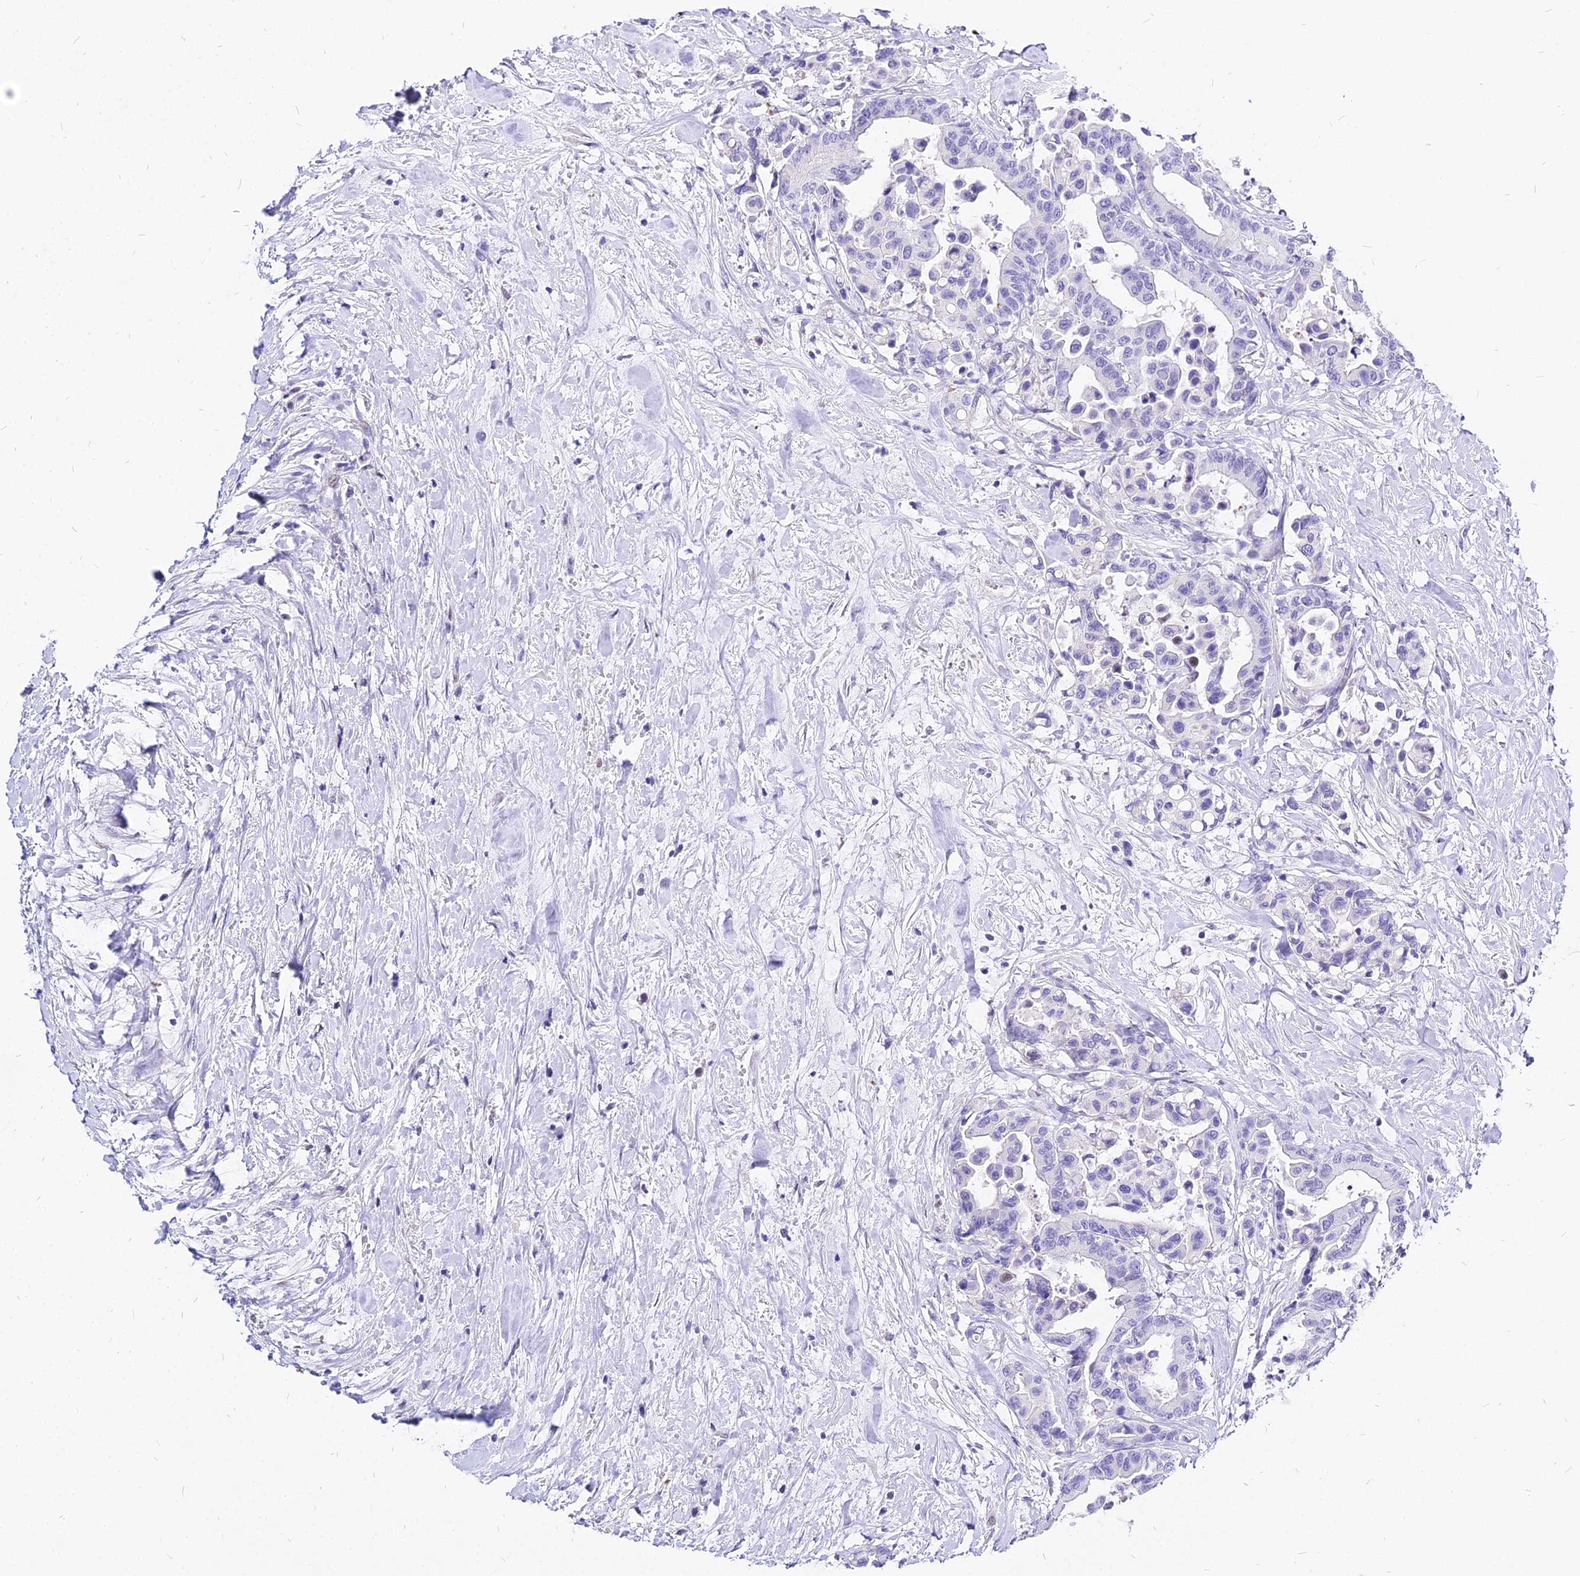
{"staining": {"intensity": "negative", "quantity": "none", "location": "none"}, "tissue": "colorectal cancer", "cell_type": "Tumor cells", "image_type": "cancer", "snomed": [{"axis": "morphology", "description": "Normal tissue, NOS"}, {"axis": "morphology", "description": "Adenocarcinoma, NOS"}, {"axis": "topography", "description": "Colon"}], "caption": "Tumor cells are negative for brown protein staining in adenocarcinoma (colorectal). The staining was performed using DAB to visualize the protein expression in brown, while the nuclei were stained in blue with hematoxylin (Magnification: 20x).", "gene": "CARD18", "patient": {"sex": "male", "age": 82}}